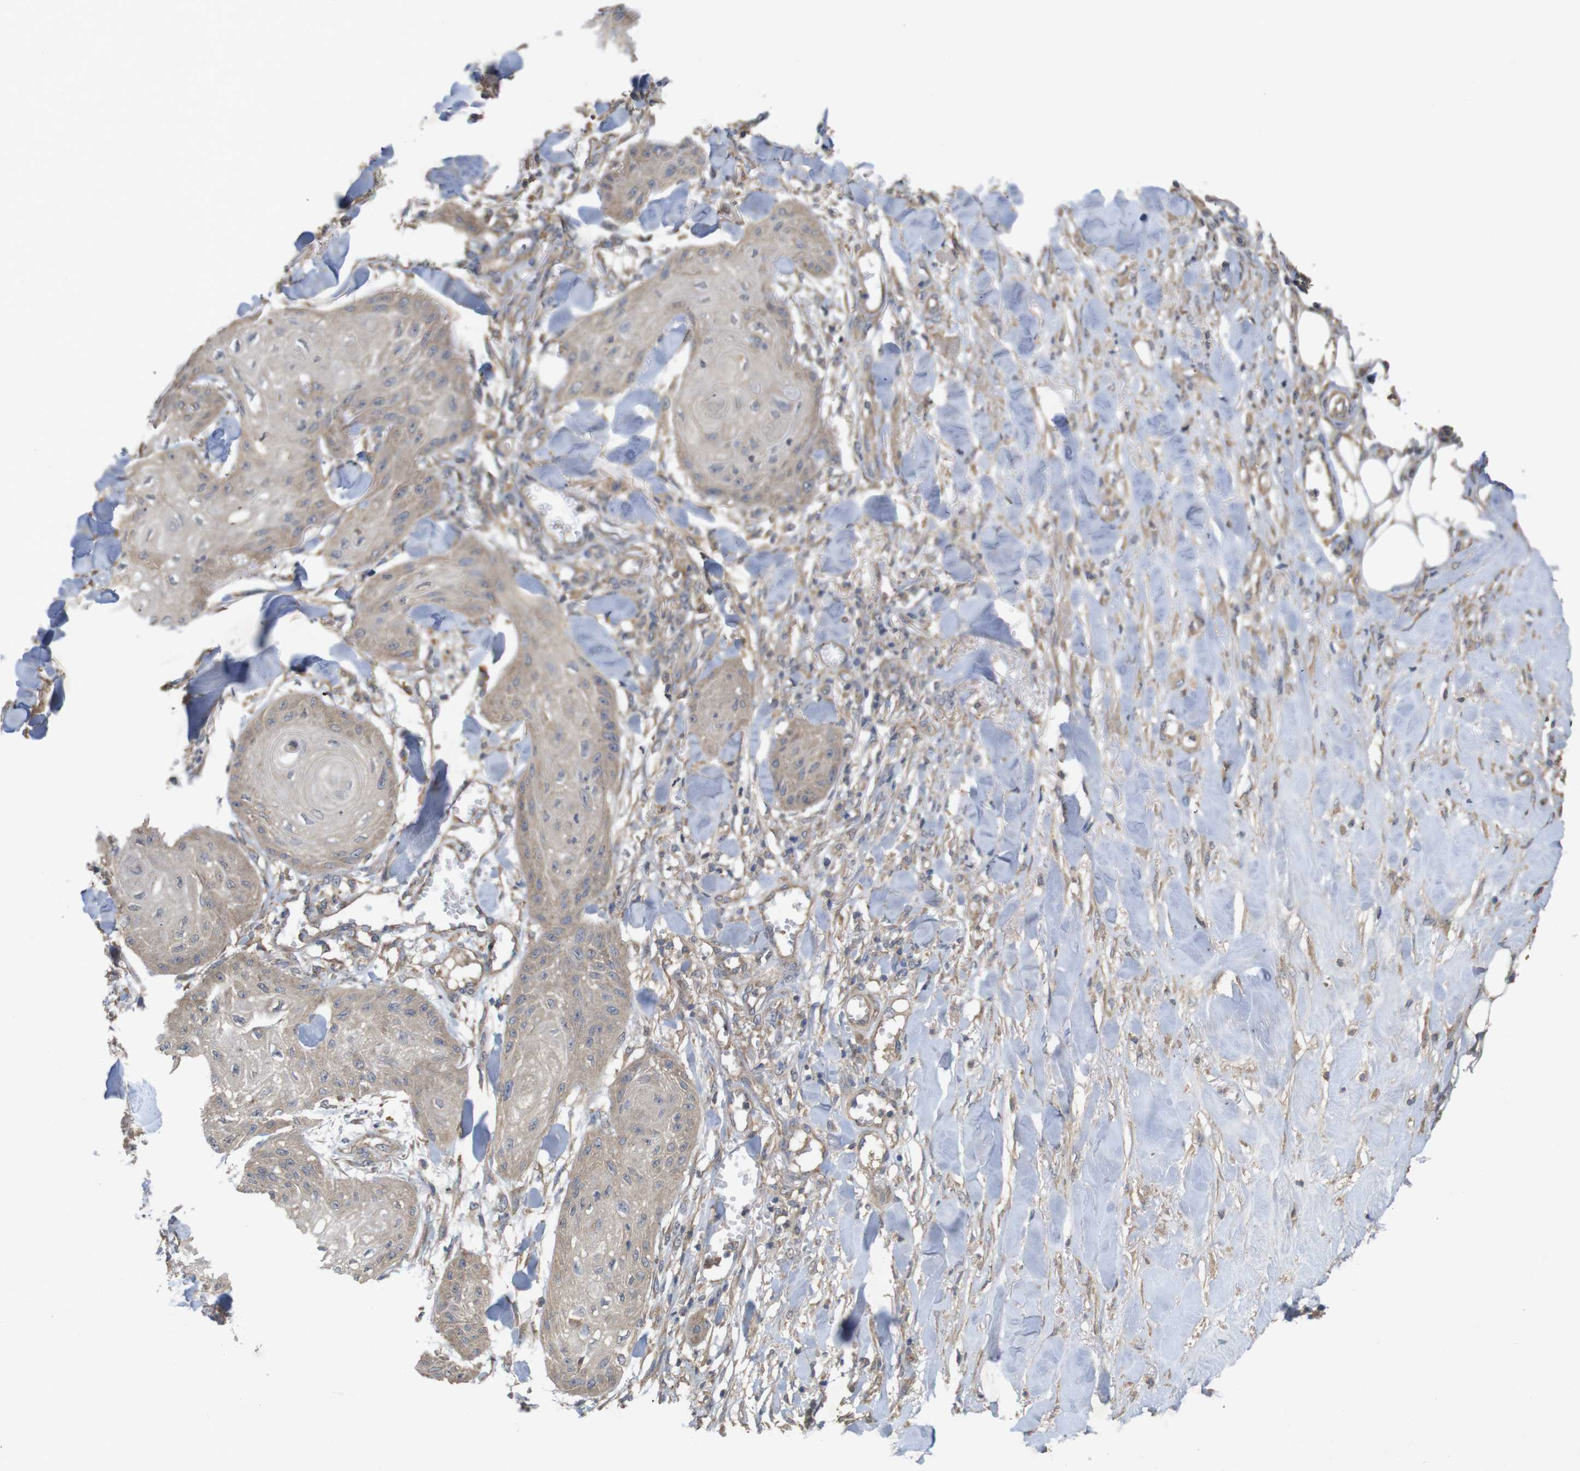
{"staining": {"intensity": "weak", "quantity": ">75%", "location": "cytoplasmic/membranous"}, "tissue": "skin cancer", "cell_type": "Tumor cells", "image_type": "cancer", "snomed": [{"axis": "morphology", "description": "Squamous cell carcinoma, NOS"}, {"axis": "topography", "description": "Skin"}], "caption": "High-power microscopy captured an IHC image of skin squamous cell carcinoma, revealing weak cytoplasmic/membranous positivity in about >75% of tumor cells.", "gene": "KCNS3", "patient": {"sex": "male", "age": 74}}